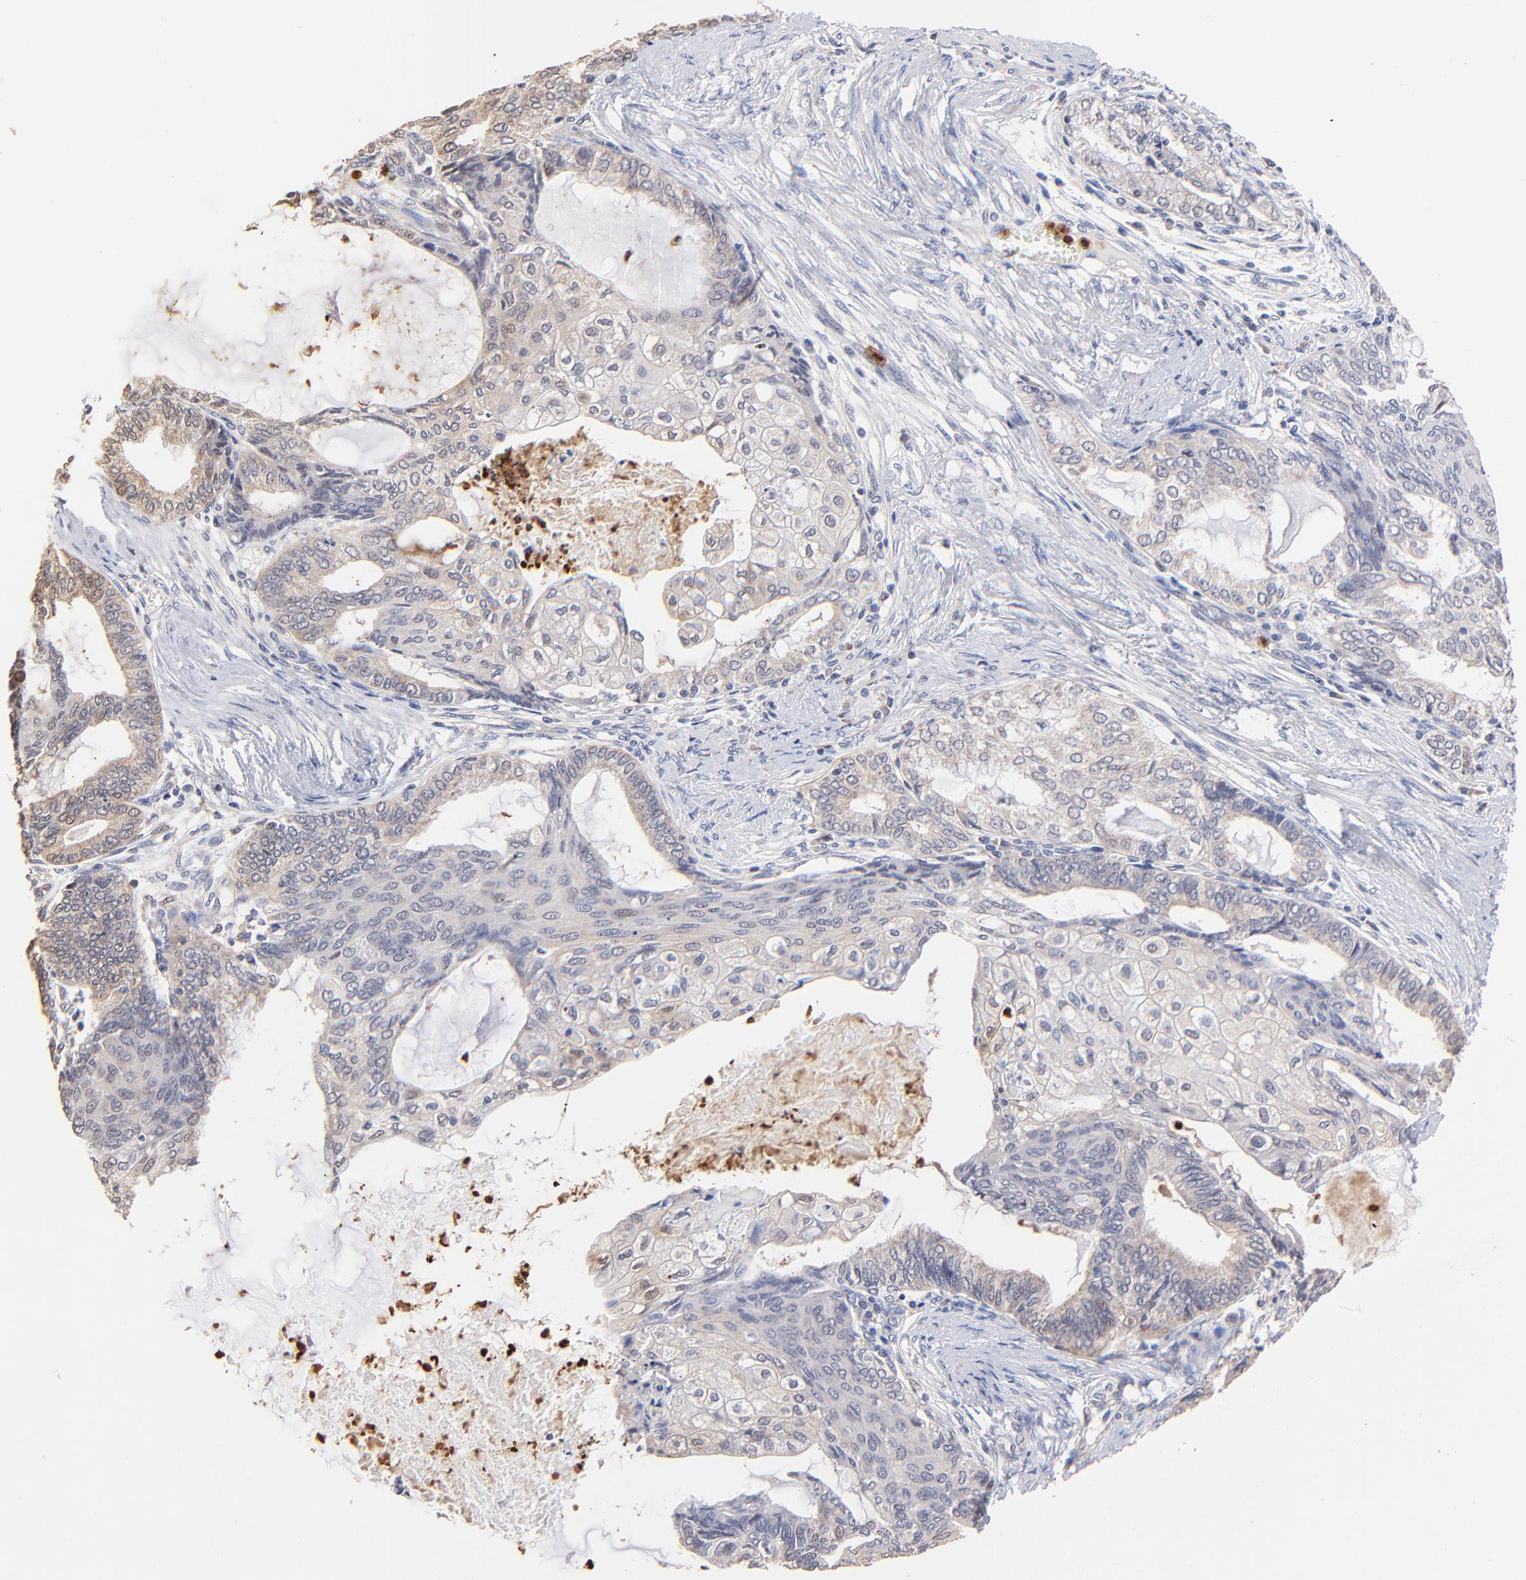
{"staining": {"intensity": "strong", "quantity": ">75%", "location": "nuclear"}, "tissue": "endometrial cancer", "cell_type": "Tumor cells", "image_type": "cancer", "snomed": [{"axis": "morphology", "description": "Adenocarcinoma, NOS"}, {"axis": "topography", "description": "Endometrium"}], "caption": "Human endometrial cancer (adenocarcinoma) stained with a protein marker demonstrates strong staining in tumor cells.", "gene": "BBOF1", "patient": {"sex": "female", "age": 79}}